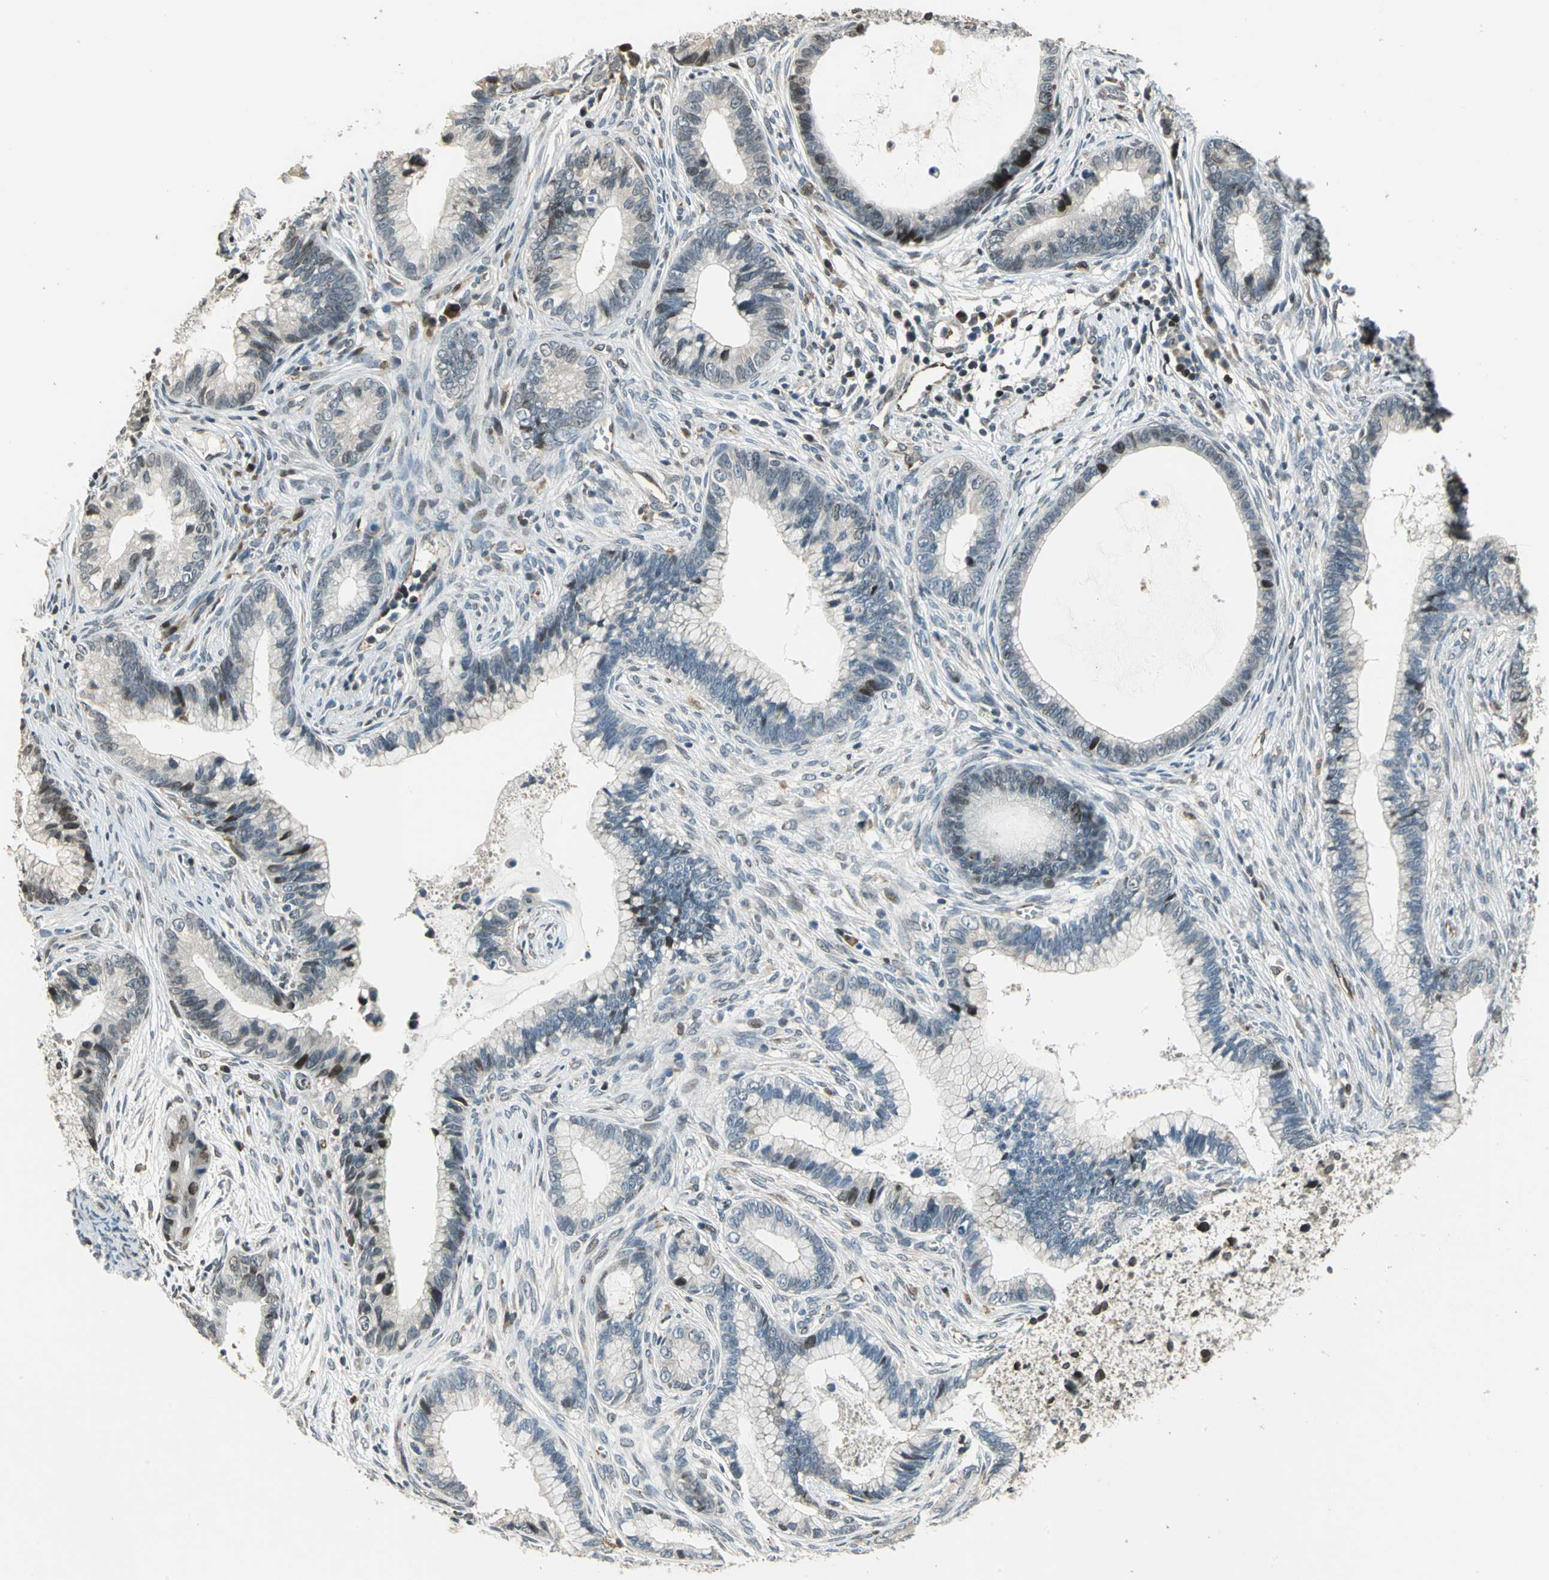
{"staining": {"intensity": "weak", "quantity": "<25%", "location": "nuclear"}, "tissue": "cervical cancer", "cell_type": "Tumor cells", "image_type": "cancer", "snomed": [{"axis": "morphology", "description": "Adenocarcinoma, NOS"}, {"axis": "topography", "description": "Cervix"}], "caption": "Immunohistochemical staining of human cervical cancer exhibits no significant positivity in tumor cells. (DAB IHC visualized using brightfield microscopy, high magnification).", "gene": "BRIP1", "patient": {"sex": "female", "age": 44}}